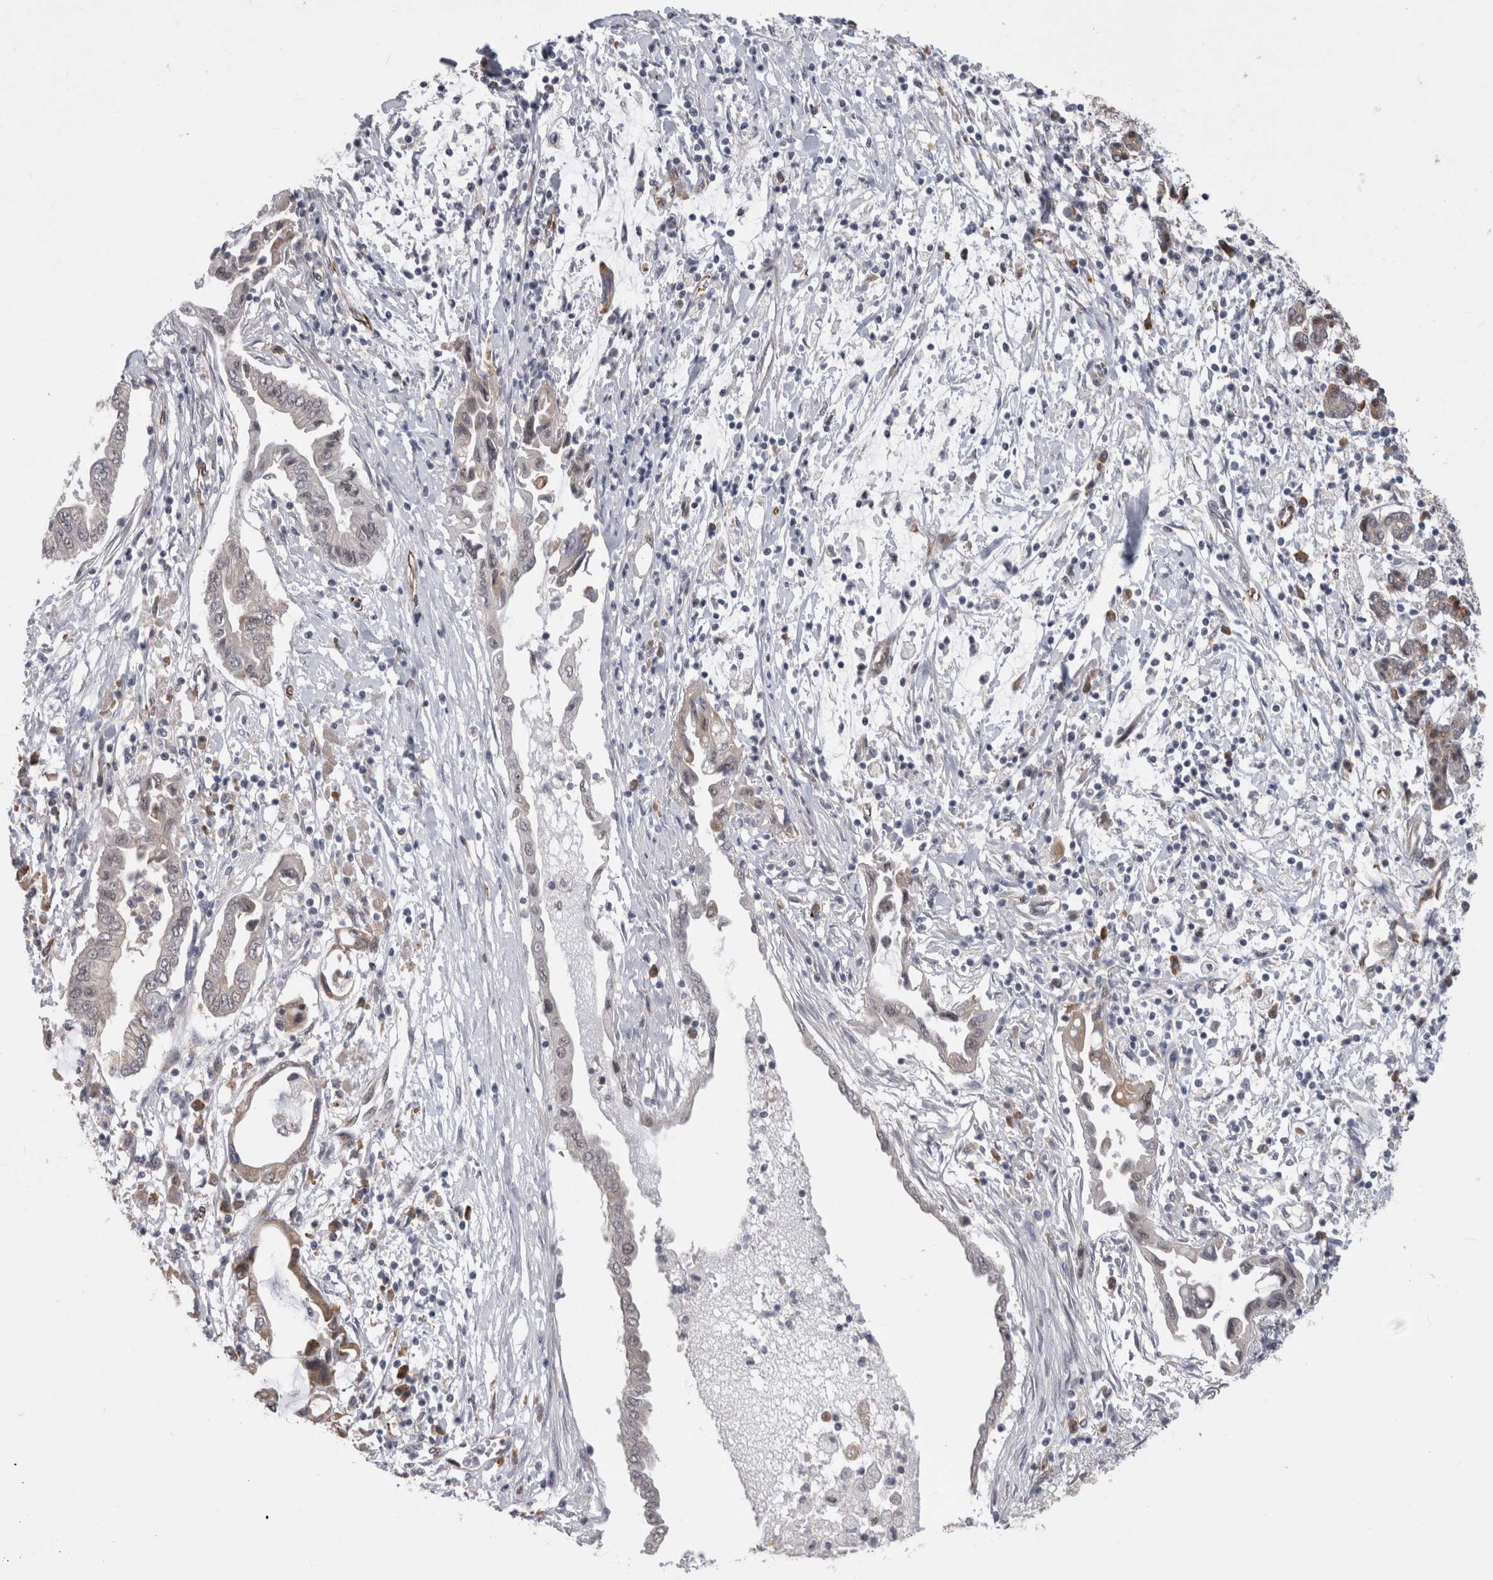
{"staining": {"intensity": "negative", "quantity": "none", "location": "none"}, "tissue": "pancreatic cancer", "cell_type": "Tumor cells", "image_type": "cancer", "snomed": [{"axis": "morphology", "description": "Adenocarcinoma, NOS"}, {"axis": "topography", "description": "Pancreas"}], "caption": "Immunohistochemistry (IHC) micrograph of neoplastic tissue: human adenocarcinoma (pancreatic) stained with DAB exhibits no significant protein expression in tumor cells.", "gene": "FAM83H", "patient": {"sex": "female", "age": 57}}